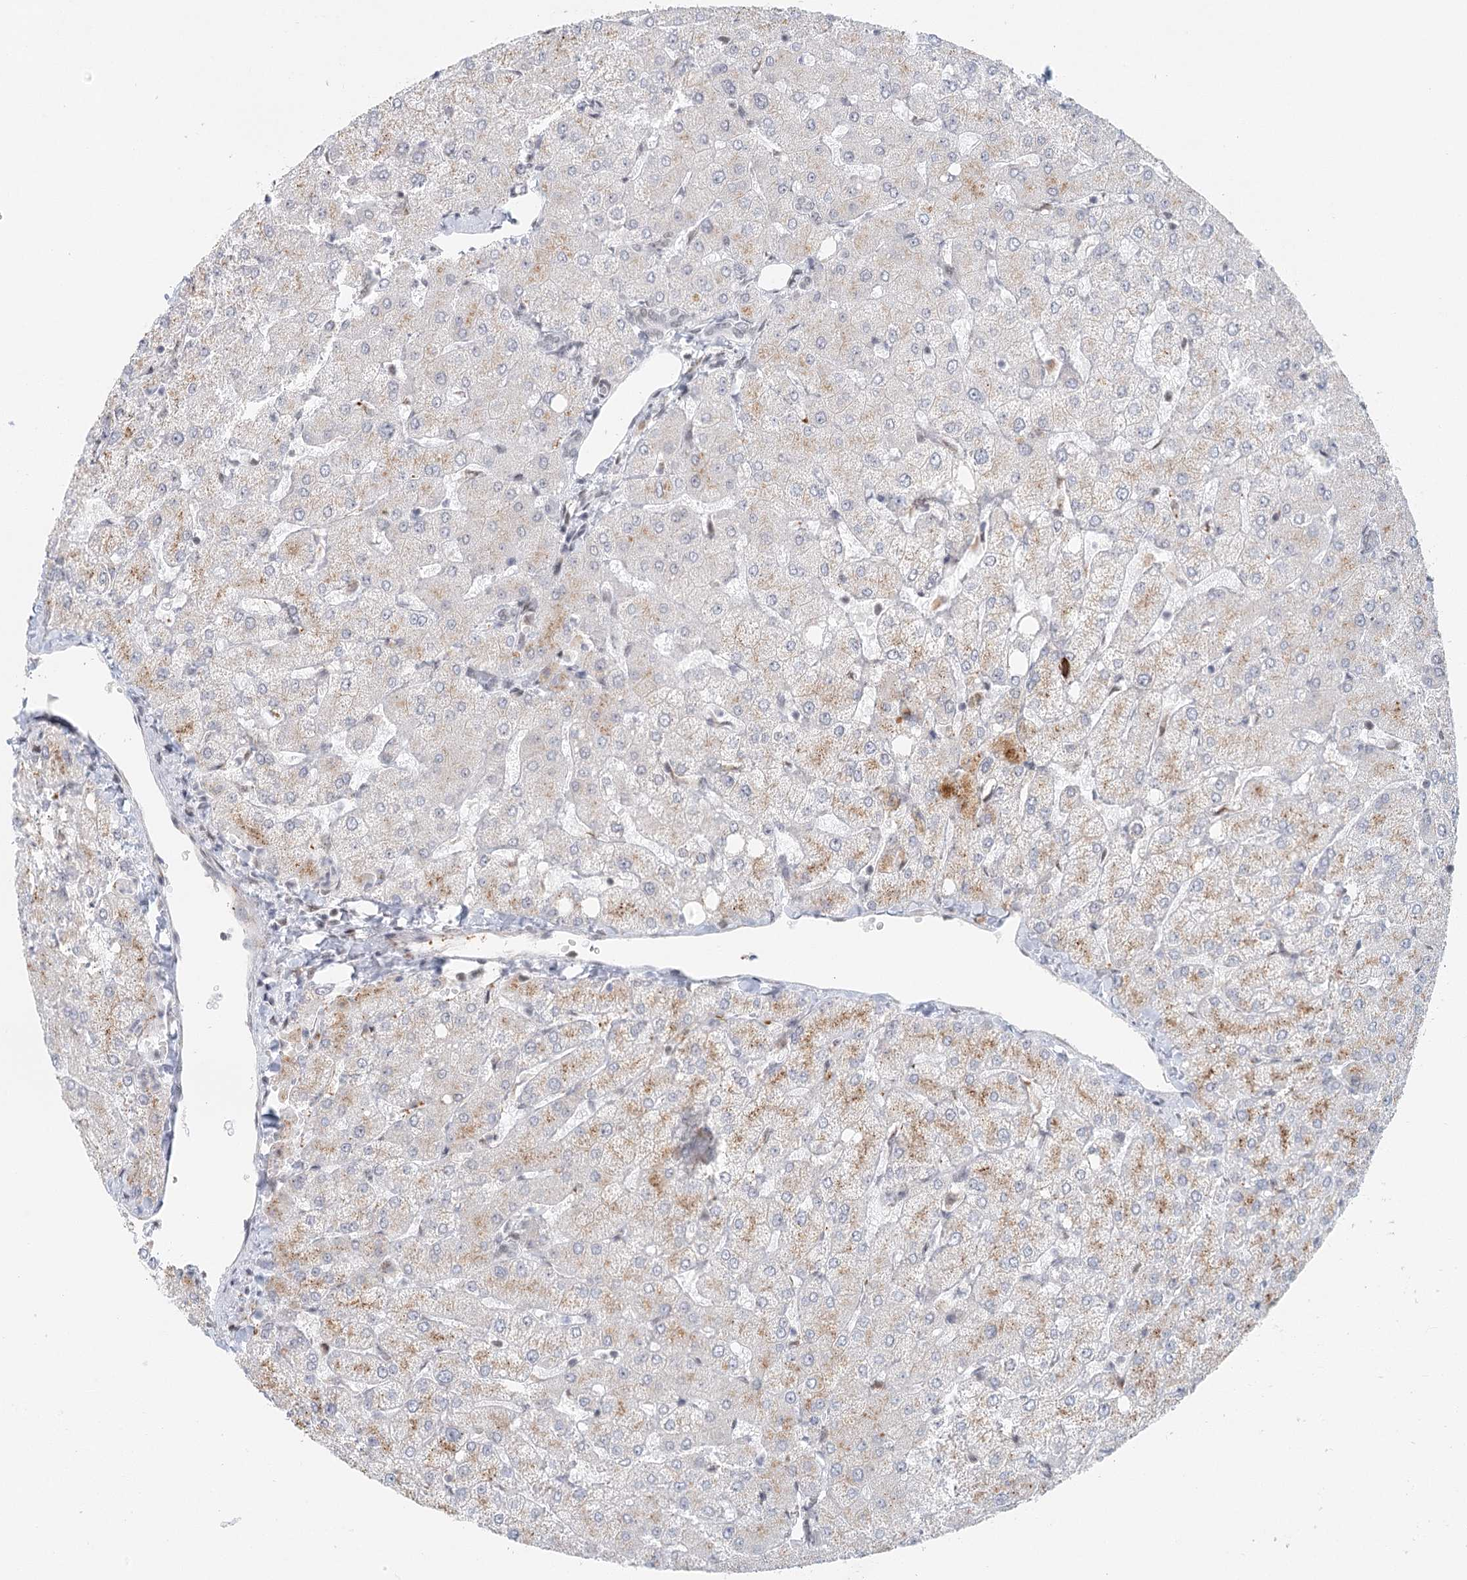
{"staining": {"intensity": "negative", "quantity": "none", "location": "none"}, "tissue": "liver", "cell_type": "Cholangiocytes", "image_type": "normal", "snomed": [{"axis": "morphology", "description": "Normal tissue, NOS"}, {"axis": "topography", "description": "Liver"}], "caption": "An immunohistochemistry micrograph of unremarkable liver is shown. There is no staining in cholangiocytes of liver. (Brightfield microscopy of DAB (3,3'-diaminobenzidine) immunohistochemistry (IHC) at high magnification).", "gene": "BNIP5", "patient": {"sex": "female", "age": 54}}